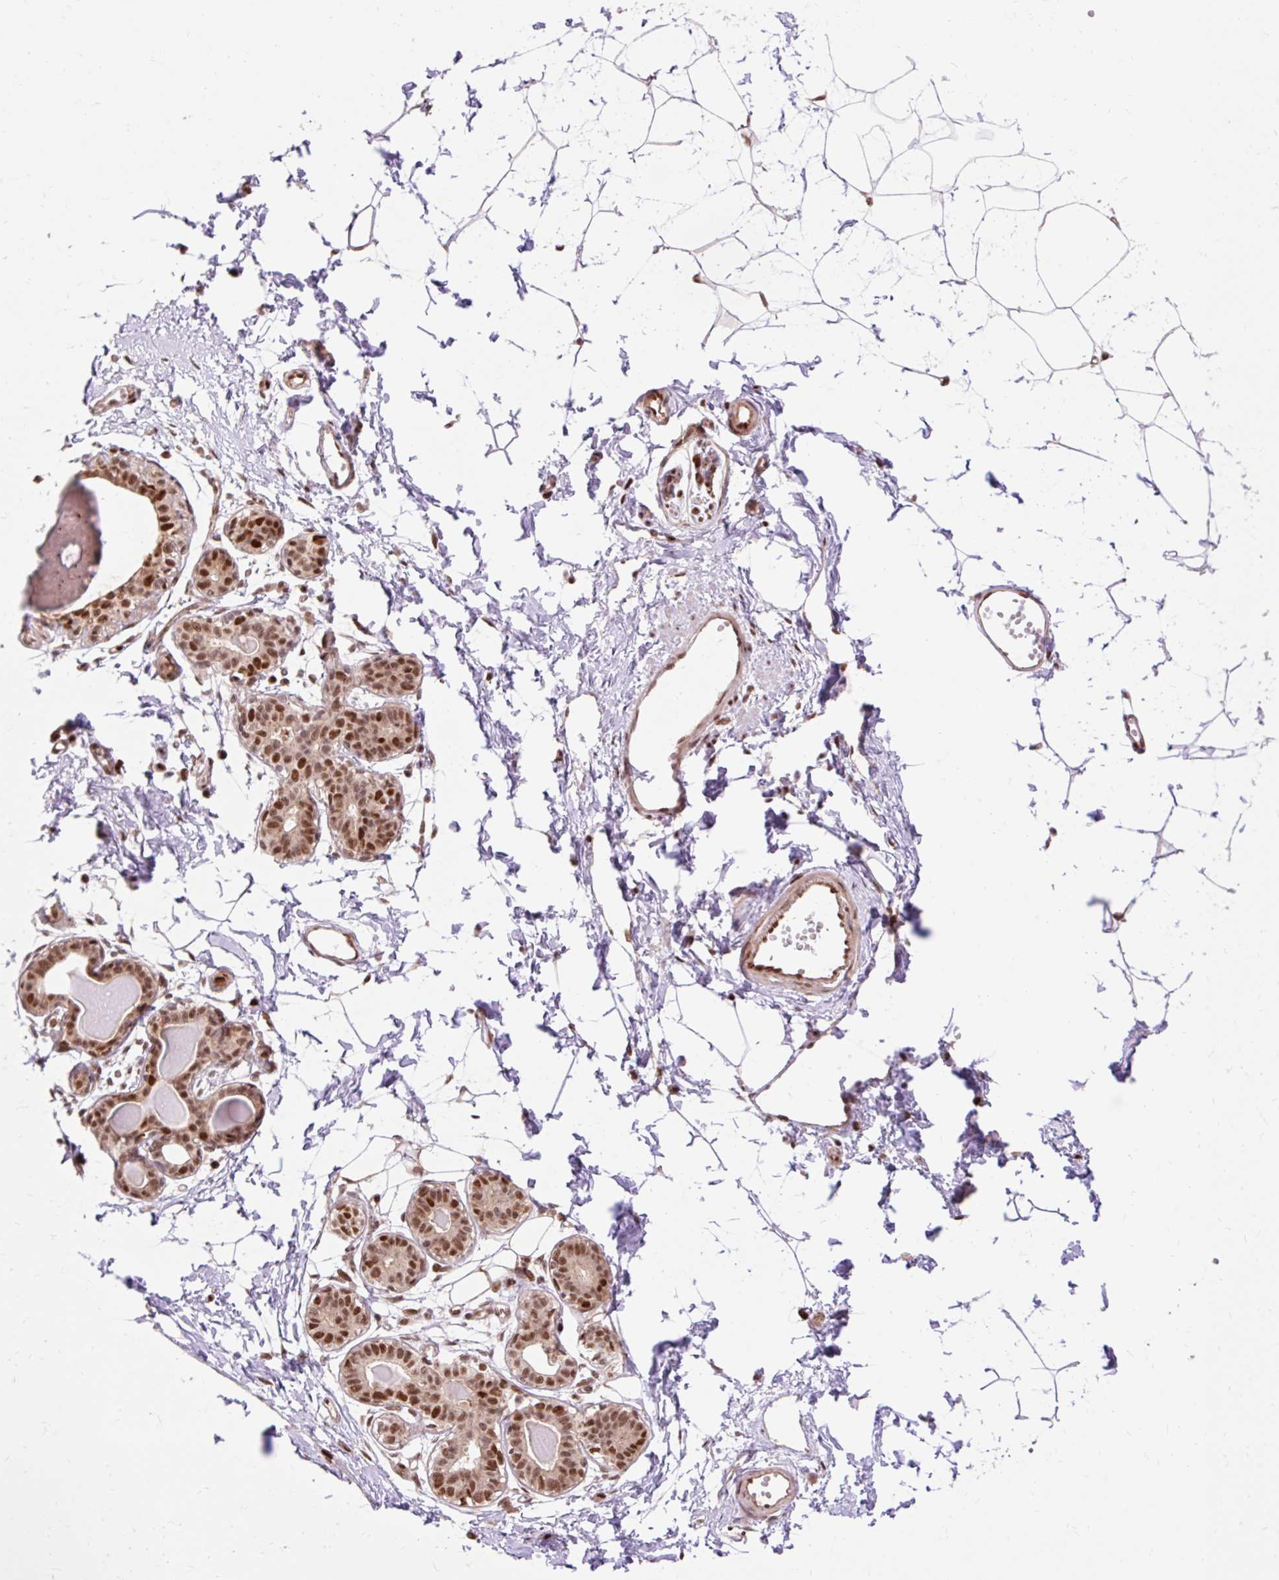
{"staining": {"intensity": "moderate", "quantity": "<25%", "location": "nuclear"}, "tissue": "breast", "cell_type": "Adipocytes", "image_type": "normal", "snomed": [{"axis": "morphology", "description": "Normal tissue, NOS"}, {"axis": "topography", "description": "Breast"}], "caption": "This image reveals immunohistochemistry (IHC) staining of unremarkable breast, with low moderate nuclear expression in about <25% of adipocytes.", "gene": "MECOM", "patient": {"sex": "female", "age": 45}}